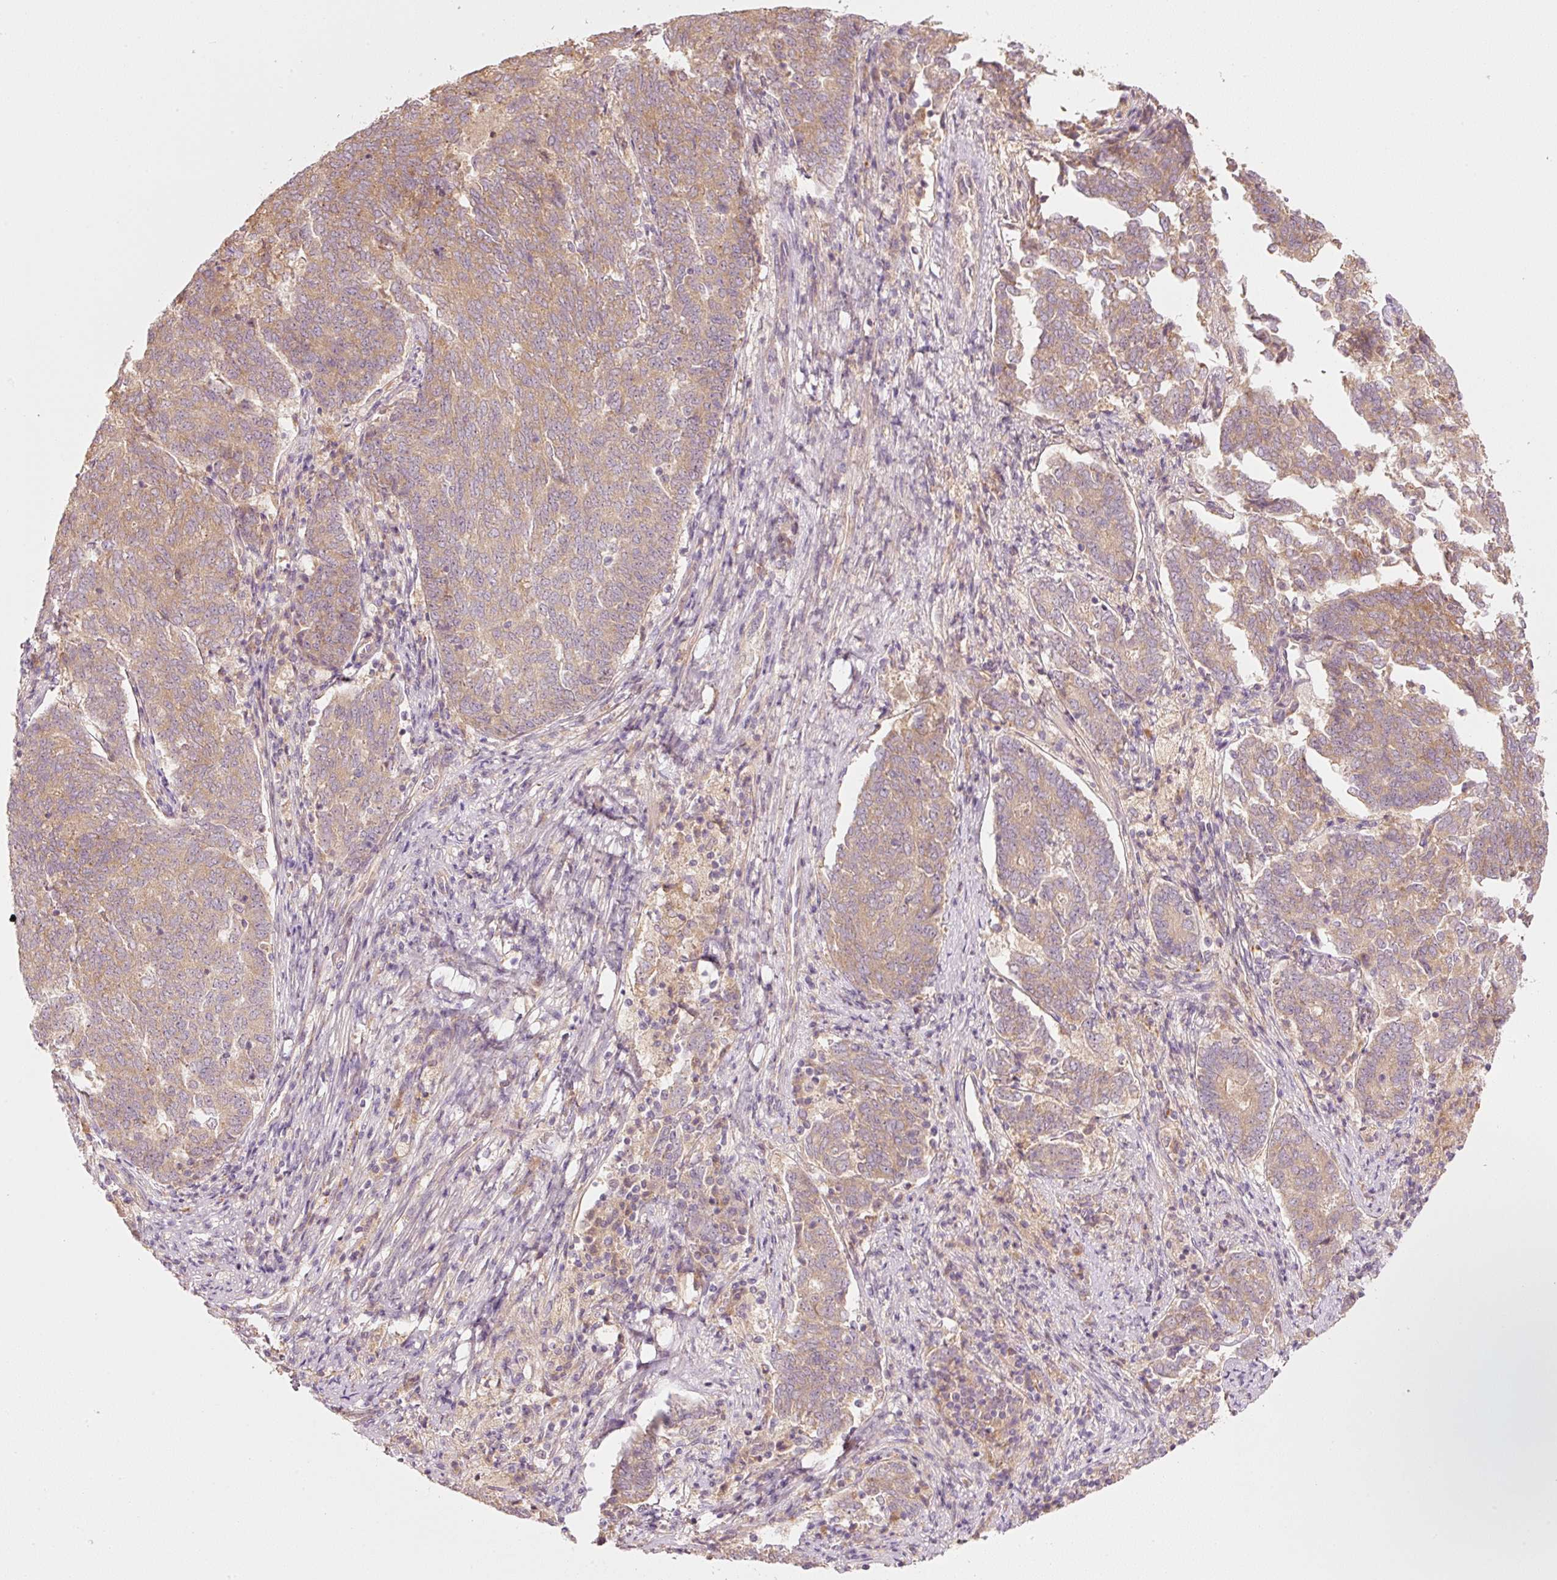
{"staining": {"intensity": "moderate", "quantity": "25%-75%", "location": "cytoplasmic/membranous"}, "tissue": "endometrial cancer", "cell_type": "Tumor cells", "image_type": "cancer", "snomed": [{"axis": "morphology", "description": "Adenocarcinoma, NOS"}, {"axis": "topography", "description": "Endometrium"}], "caption": "Tumor cells show moderate cytoplasmic/membranous positivity in about 25%-75% of cells in endometrial adenocarcinoma.", "gene": "MAP10", "patient": {"sex": "female", "age": 80}}